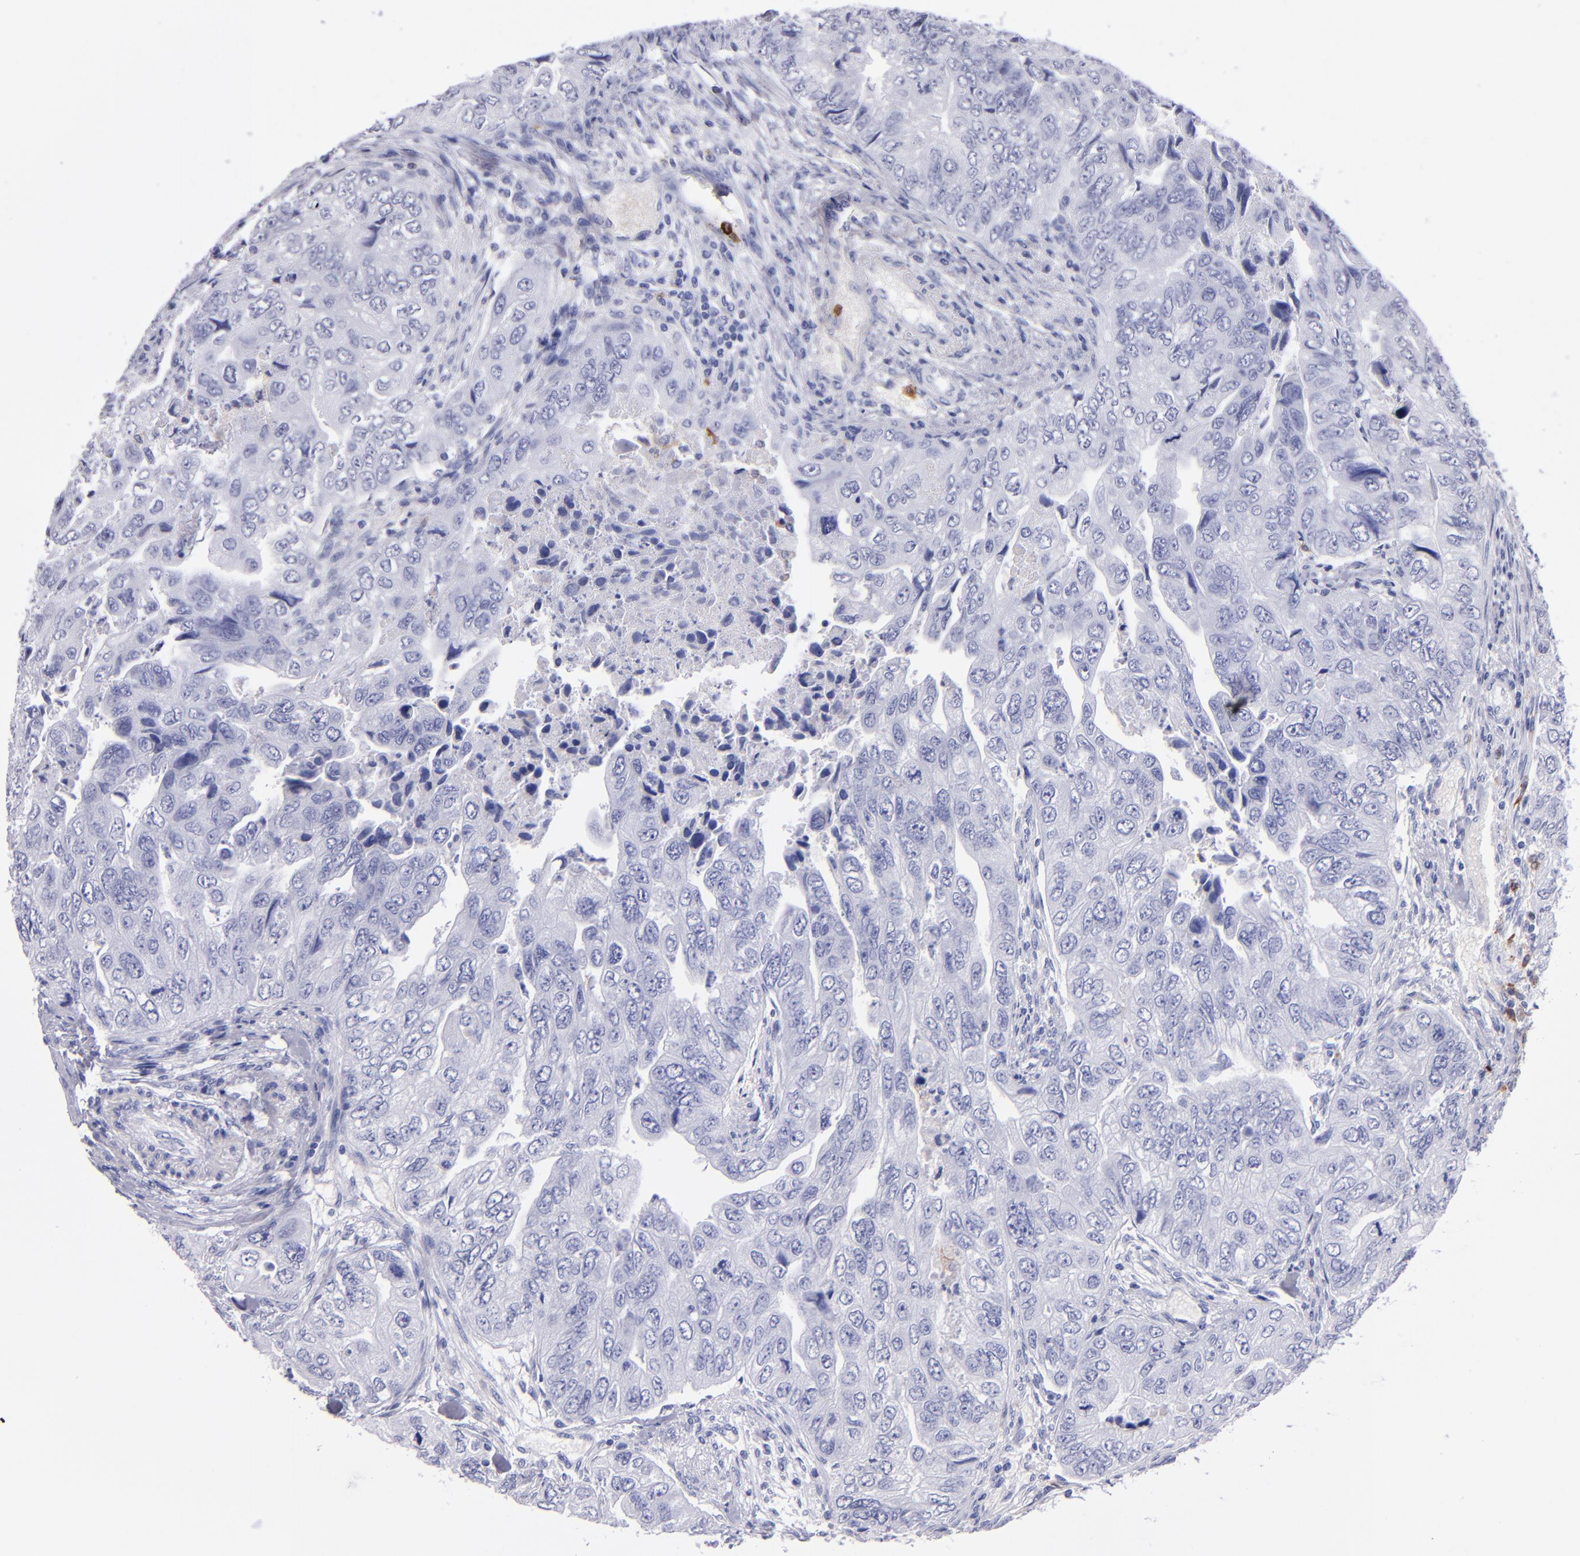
{"staining": {"intensity": "negative", "quantity": "none", "location": "none"}, "tissue": "colorectal cancer", "cell_type": "Tumor cells", "image_type": "cancer", "snomed": [{"axis": "morphology", "description": "Adenocarcinoma, NOS"}, {"axis": "topography", "description": "Colon"}], "caption": "DAB immunohistochemical staining of human adenocarcinoma (colorectal) displays no significant positivity in tumor cells.", "gene": "CR1", "patient": {"sex": "female", "age": 11}}